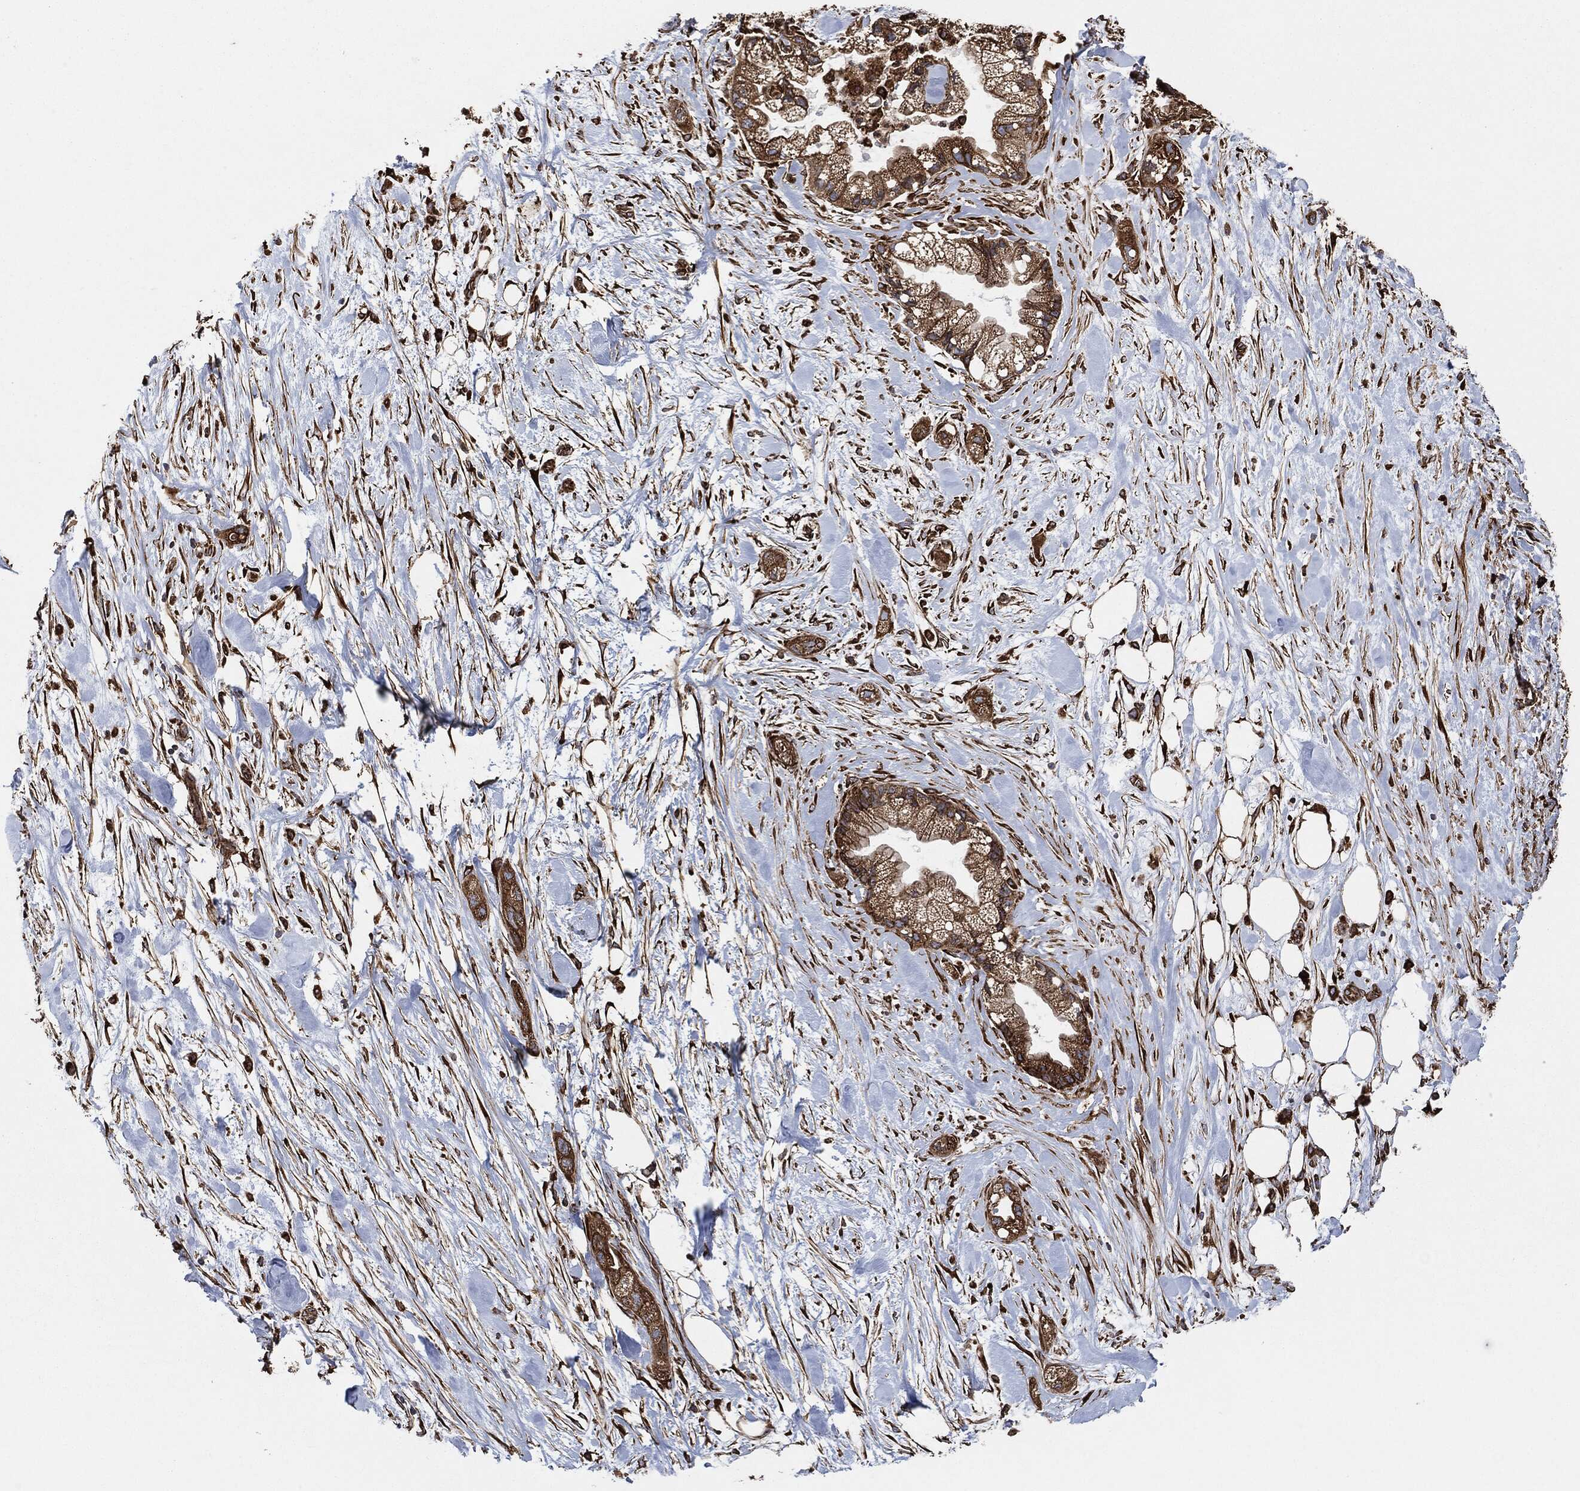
{"staining": {"intensity": "strong", "quantity": ">75%", "location": "cytoplasmic/membranous"}, "tissue": "pancreatic cancer", "cell_type": "Tumor cells", "image_type": "cancer", "snomed": [{"axis": "morphology", "description": "Adenocarcinoma, NOS"}, {"axis": "topography", "description": "Pancreas"}], "caption": "Pancreatic cancer (adenocarcinoma) stained with immunohistochemistry displays strong cytoplasmic/membranous positivity in approximately >75% of tumor cells. (DAB IHC with brightfield microscopy, high magnification).", "gene": "AMFR", "patient": {"sex": "male", "age": 44}}